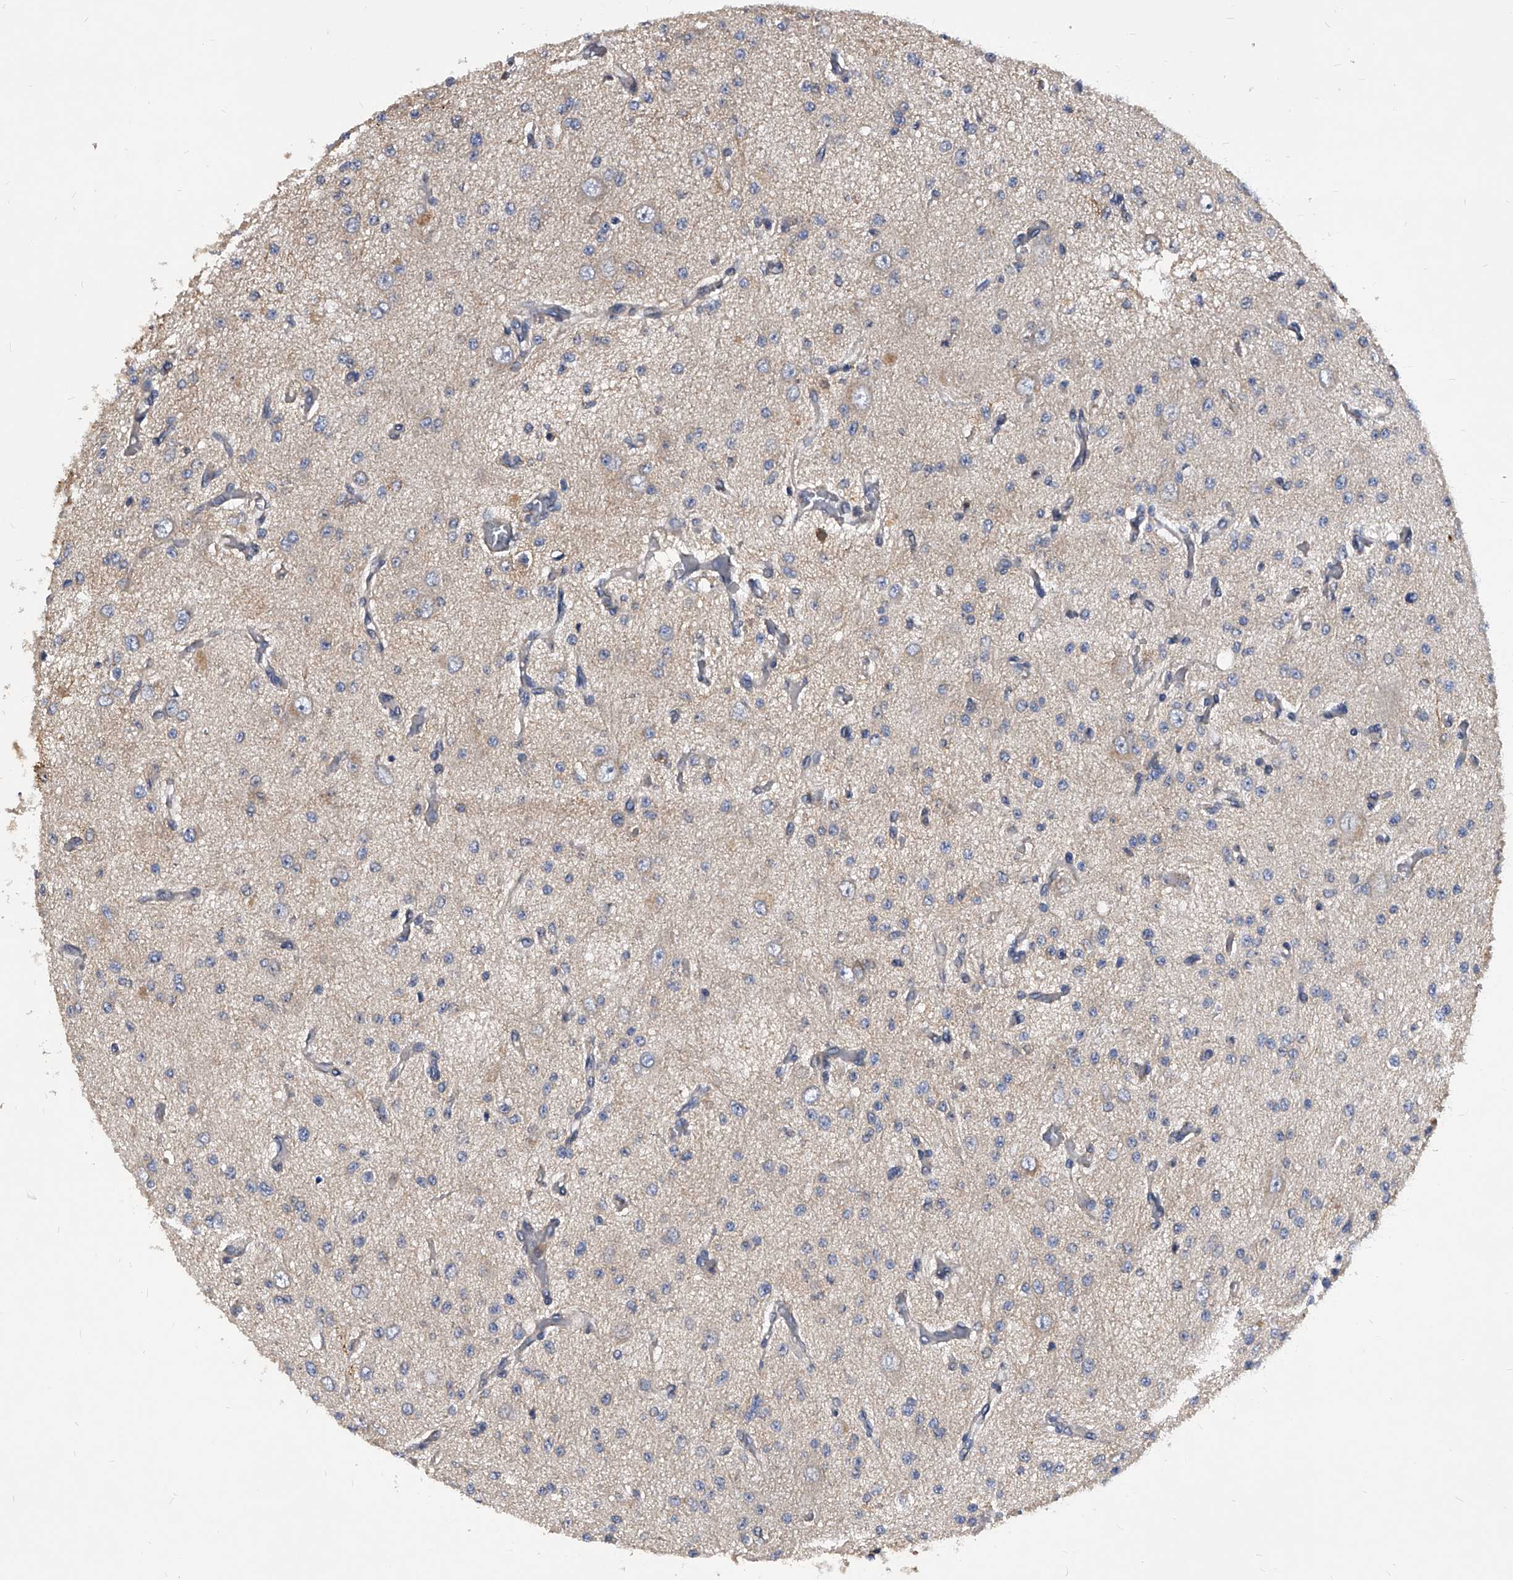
{"staining": {"intensity": "negative", "quantity": "none", "location": "none"}, "tissue": "glioma", "cell_type": "Tumor cells", "image_type": "cancer", "snomed": [{"axis": "morphology", "description": "Glioma, malignant, Low grade"}, {"axis": "topography", "description": "Brain"}], "caption": "Glioma stained for a protein using IHC exhibits no positivity tumor cells.", "gene": "ATG5", "patient": {"sex": "male", "age": 38}}